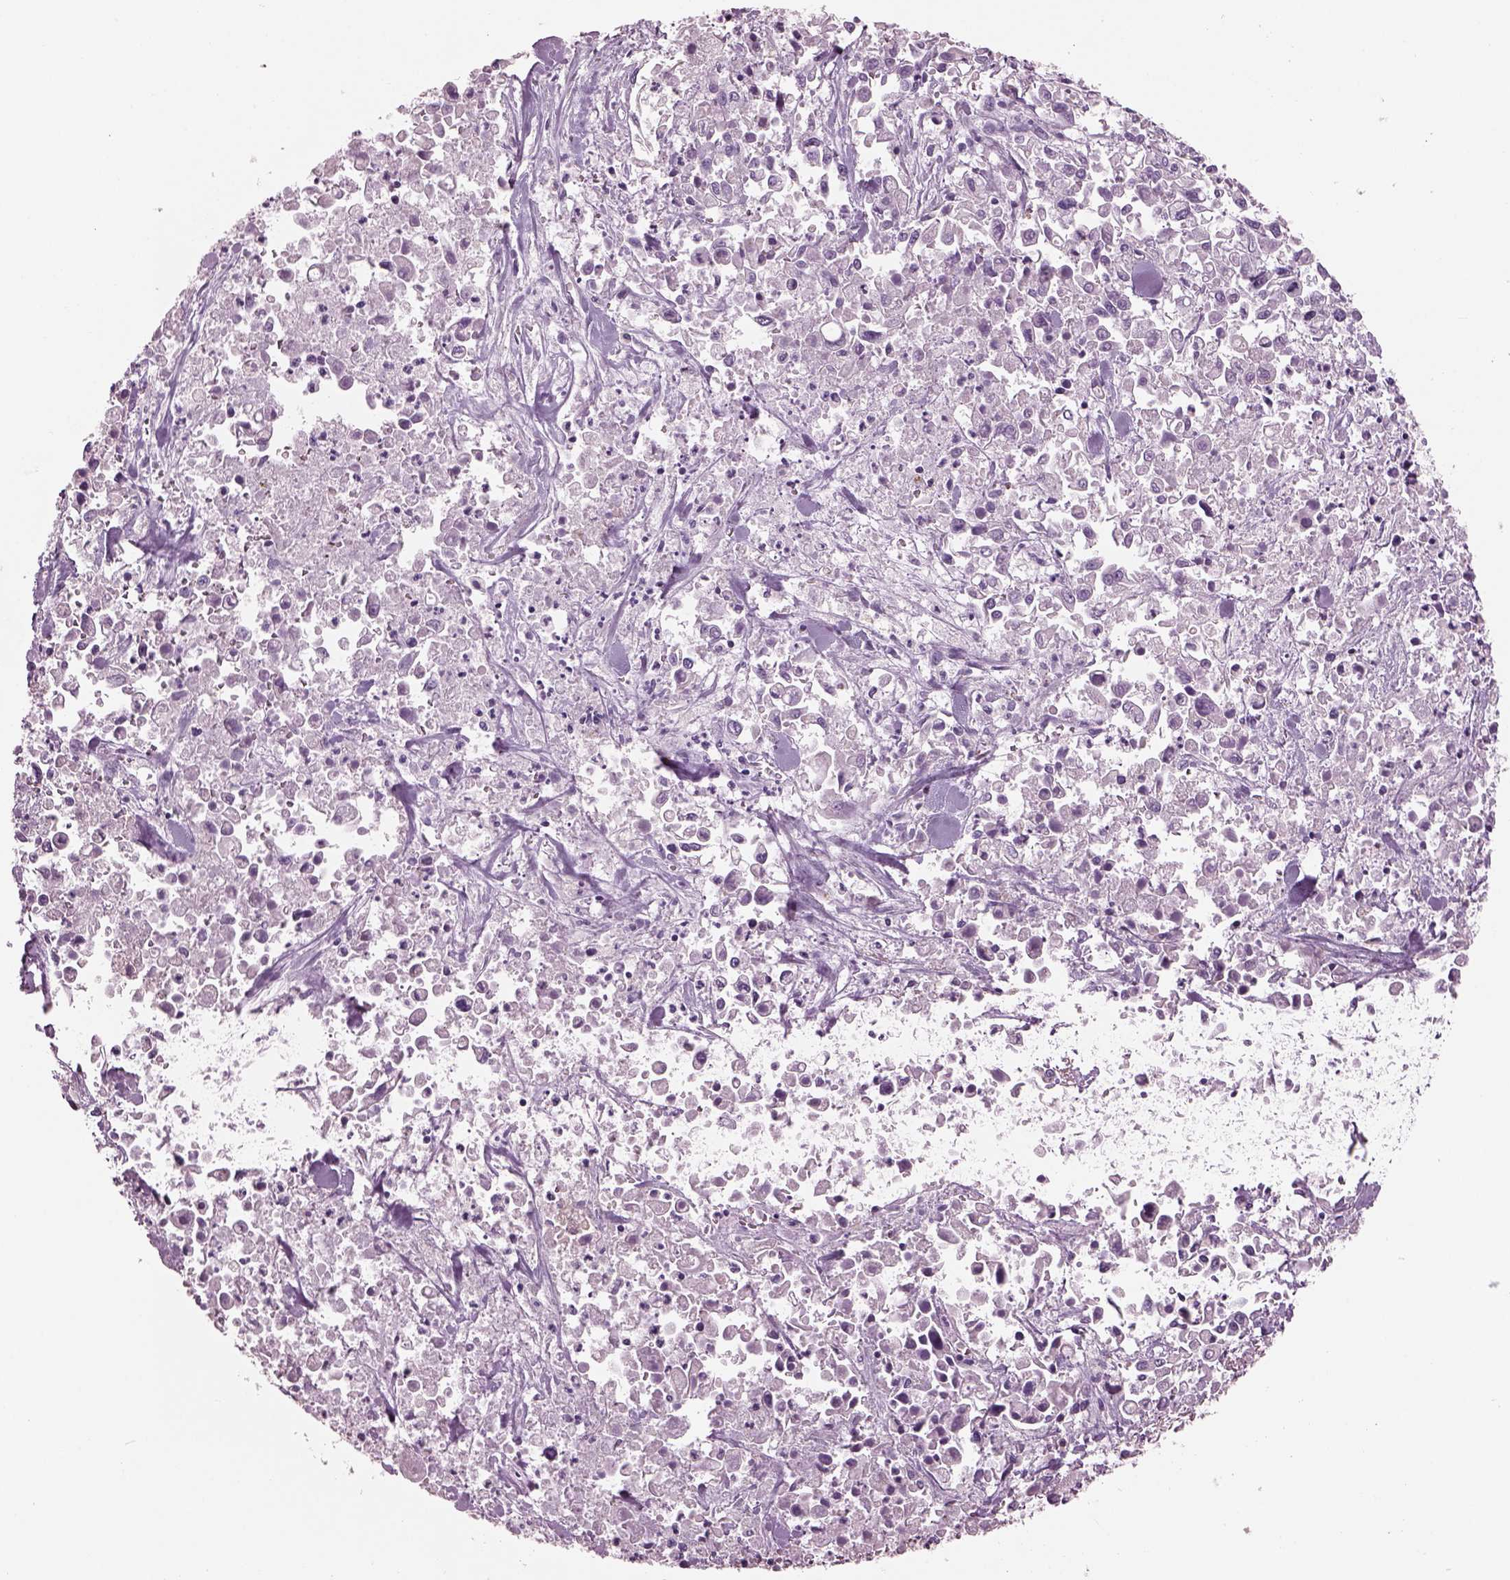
{"staining": {"intensity": "negative", "quantity": "none", "location": "none"}, "tissue": "pancreatic cancer", "cell_type": "Tumor cells", "image_type": "cancer", "snomed": [{"axis": "morphology", "description": "Adenocarcinoma, NOS"}, {"axis": "topography", "description": "Pancreas"}], "caption": "An immunohistochemistry (IHC) histopathology image of pancreatic cancer (adenocarcinoma) is shown. There is no staining in tumor cells of pancreatic cancer (adenocarcinoma). Brightfield microscopy of immunohistochemistry (IHC) stained with DAB (3,3'-diaminobenzidine) (brown) and hematoxylin (blue), captured at high magnification.", "gene": "CYLC1", "patient": {"sex": "female", "age": 83}}